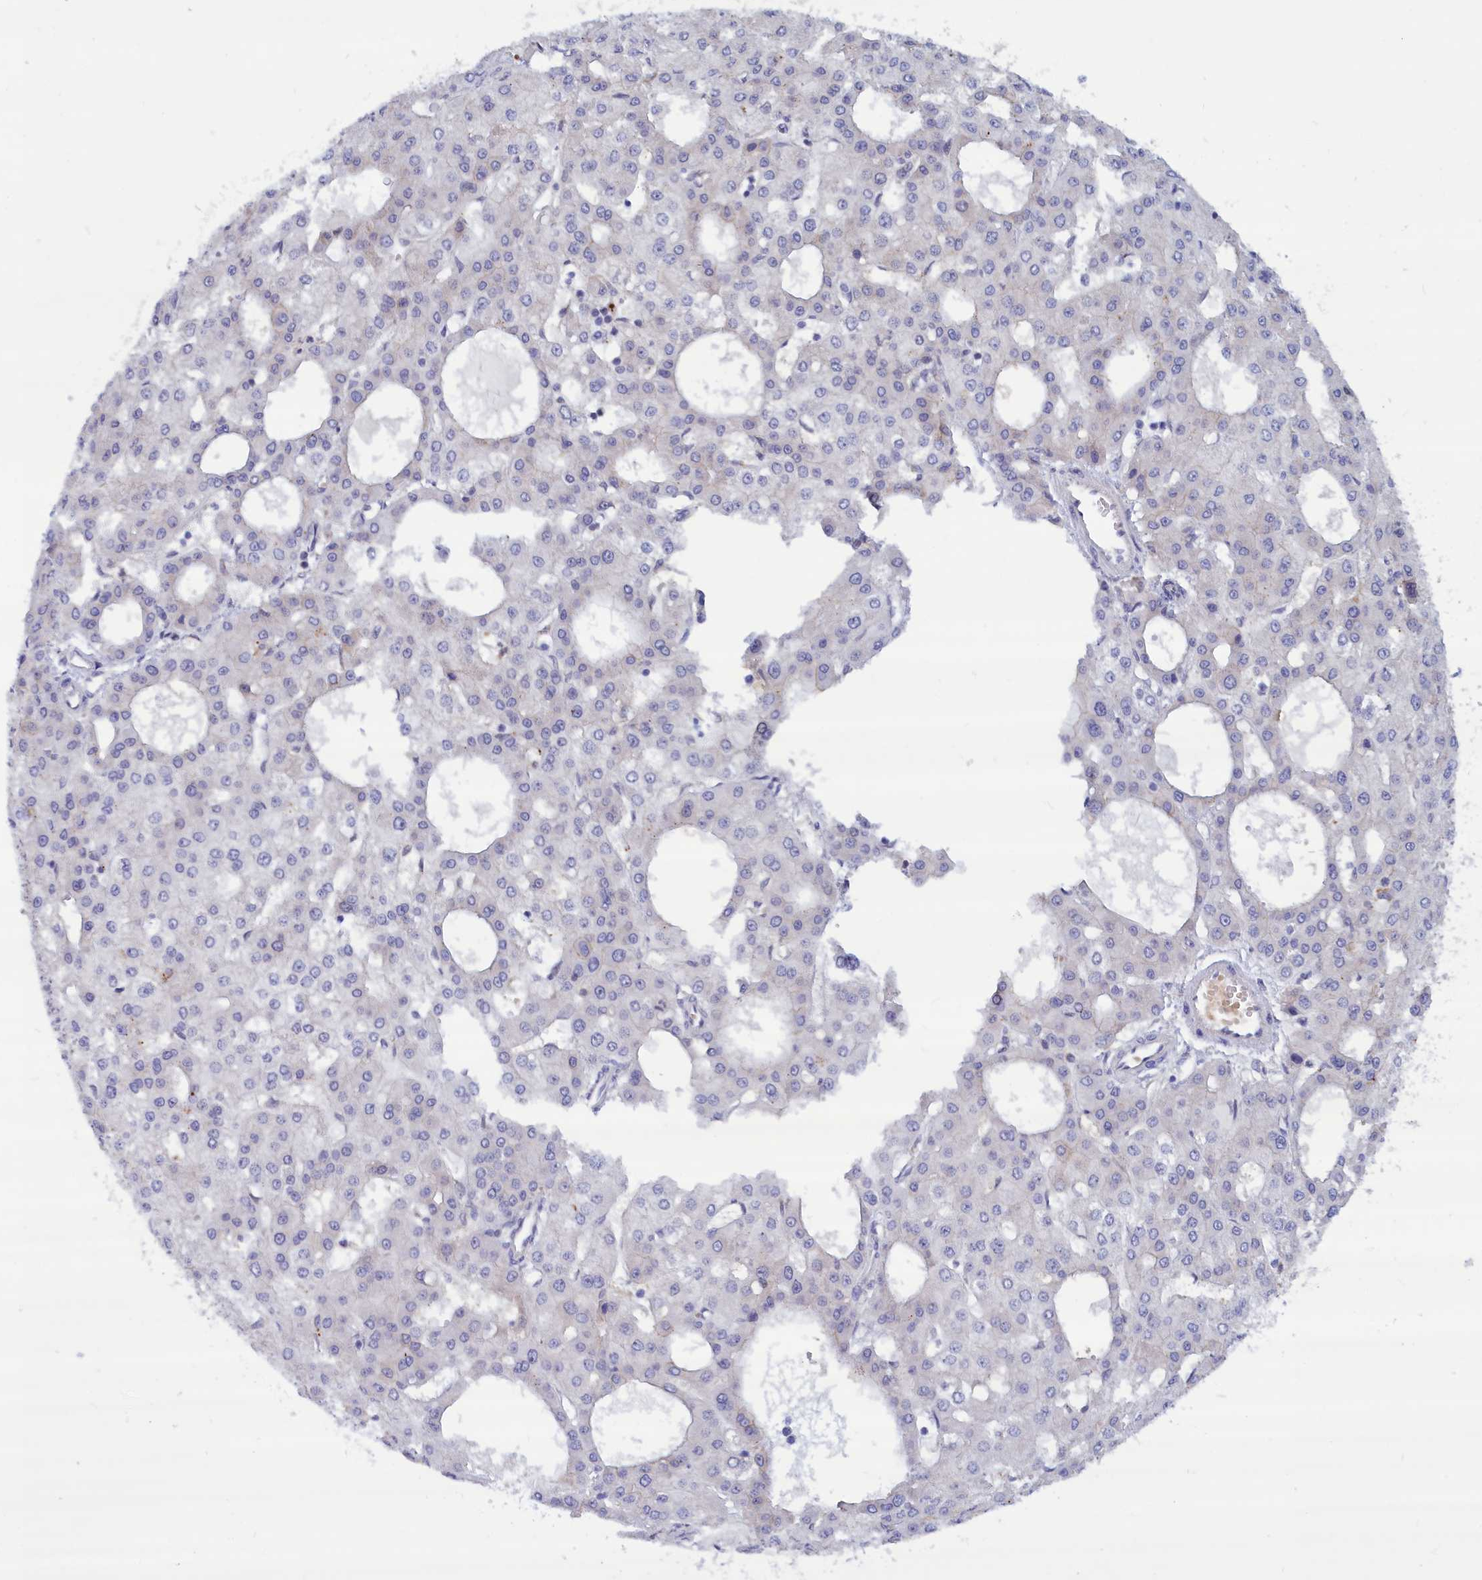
{"staining": {"intensity": "negative", "quantity": "none", "location": "none"}, "tissue": "liver cancer", "cell_type": "Tumor cells", "image_type": "cancer", "snomed": [{"axis": "morphology", "description": "Carcinoma, Hepatocellular, NOS"}, {"axis": "topography", "description": "Liver"}], "caption": "This is a photomicrograph of IHC staining of liver cancer, which shows no expression in tumor cells.", "gene": "ABCC12", "patient": {"sex": "male", "age": 47}}